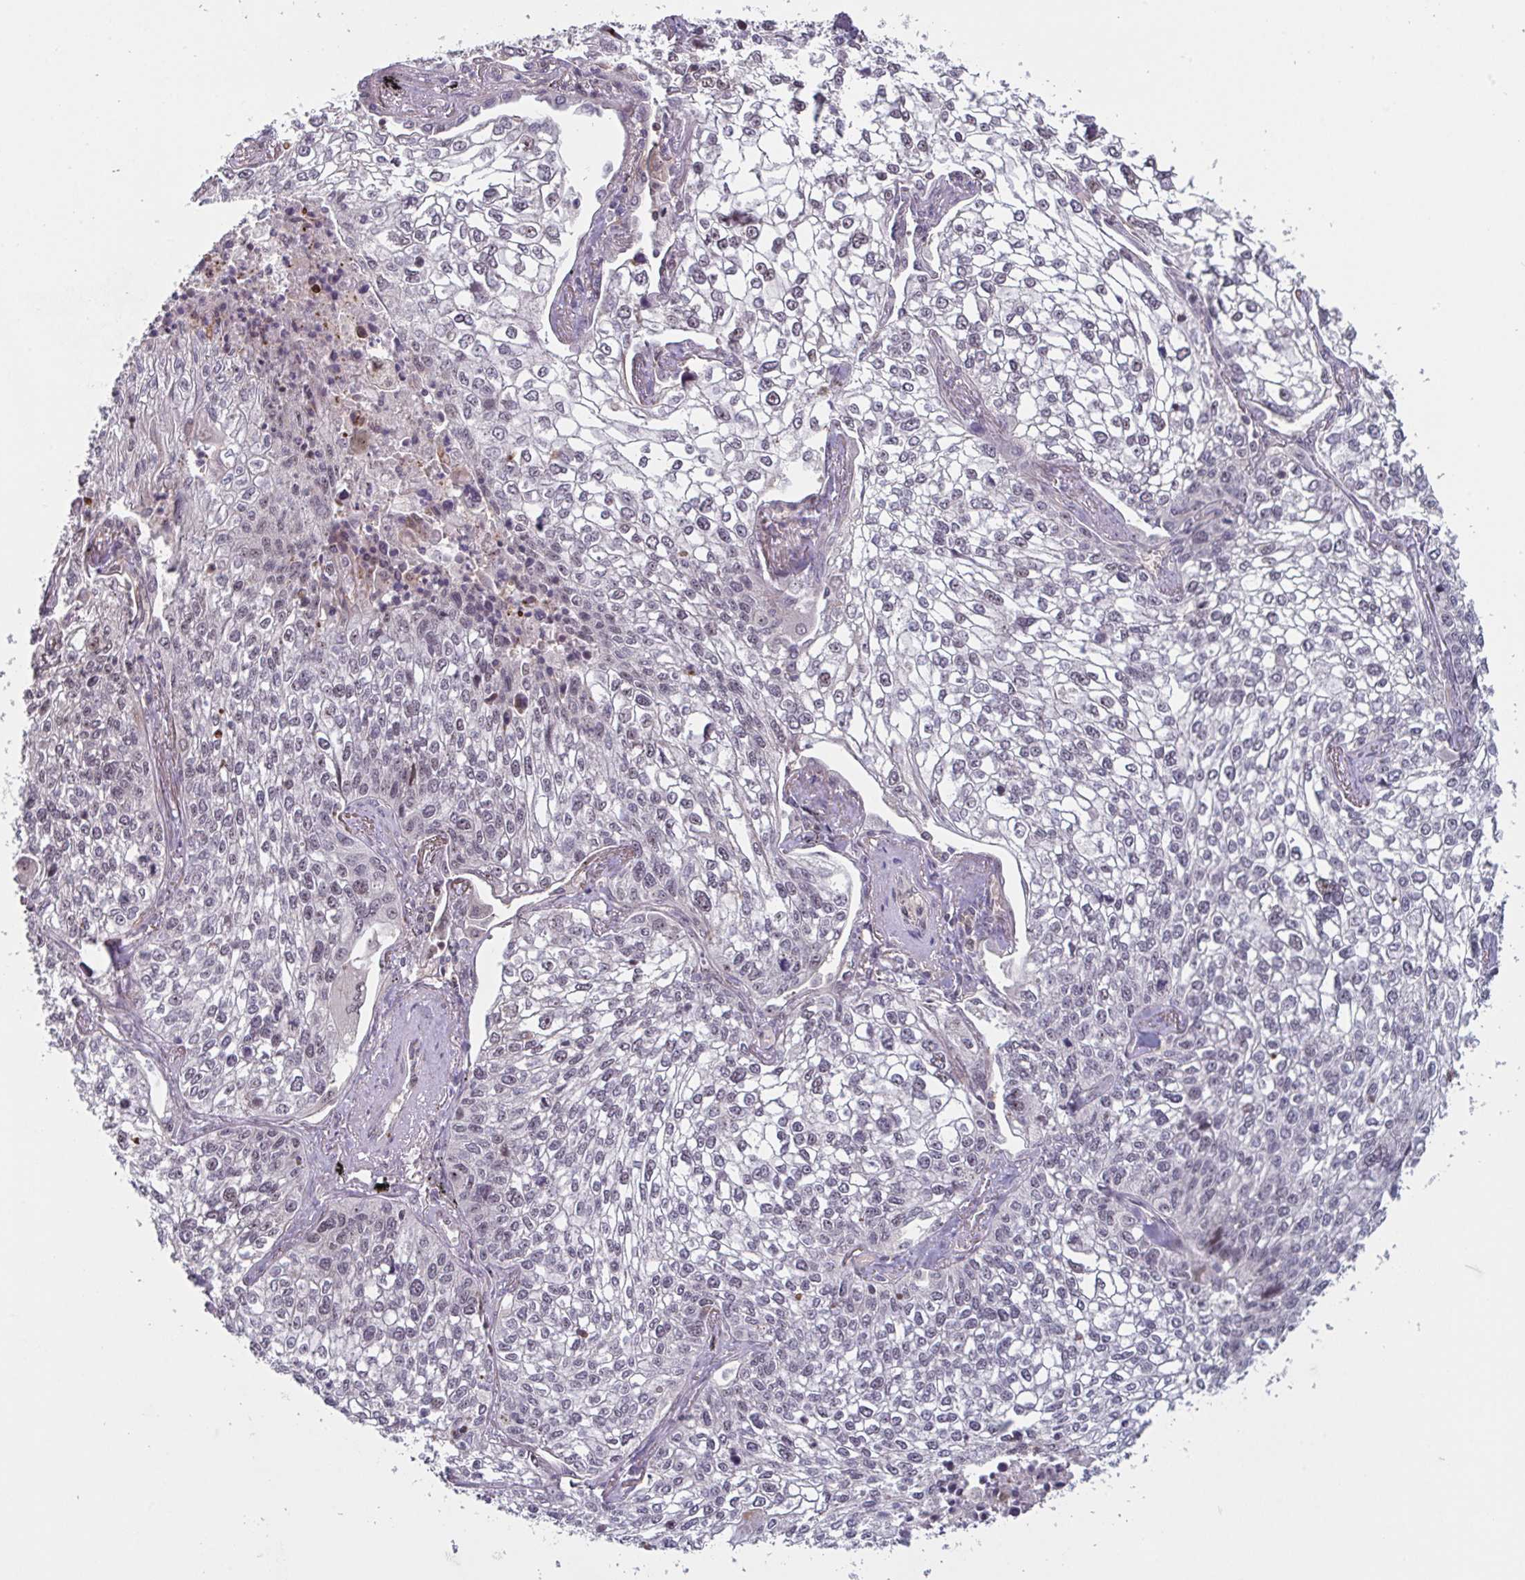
{"staining": {"intensity": "negative", "quantity": "none", "location": "none"}, "tissue": "lung cancer", "cell_type": "Tumor cells", "image_type": "cancer", "snomed": [{"axis": "morphology", "description": "Squamous cell carcinoma, NOS"}, {"axis": "topography", "description": "Lung"}], "caption": "IHC histopathology image of human squamous cell carcinoma (lung) stained for a protein (brown), which demonstrates no staining in tumor cells.", "gene": "NLRP13", "patient": {"sex": "male", "age": 74}}